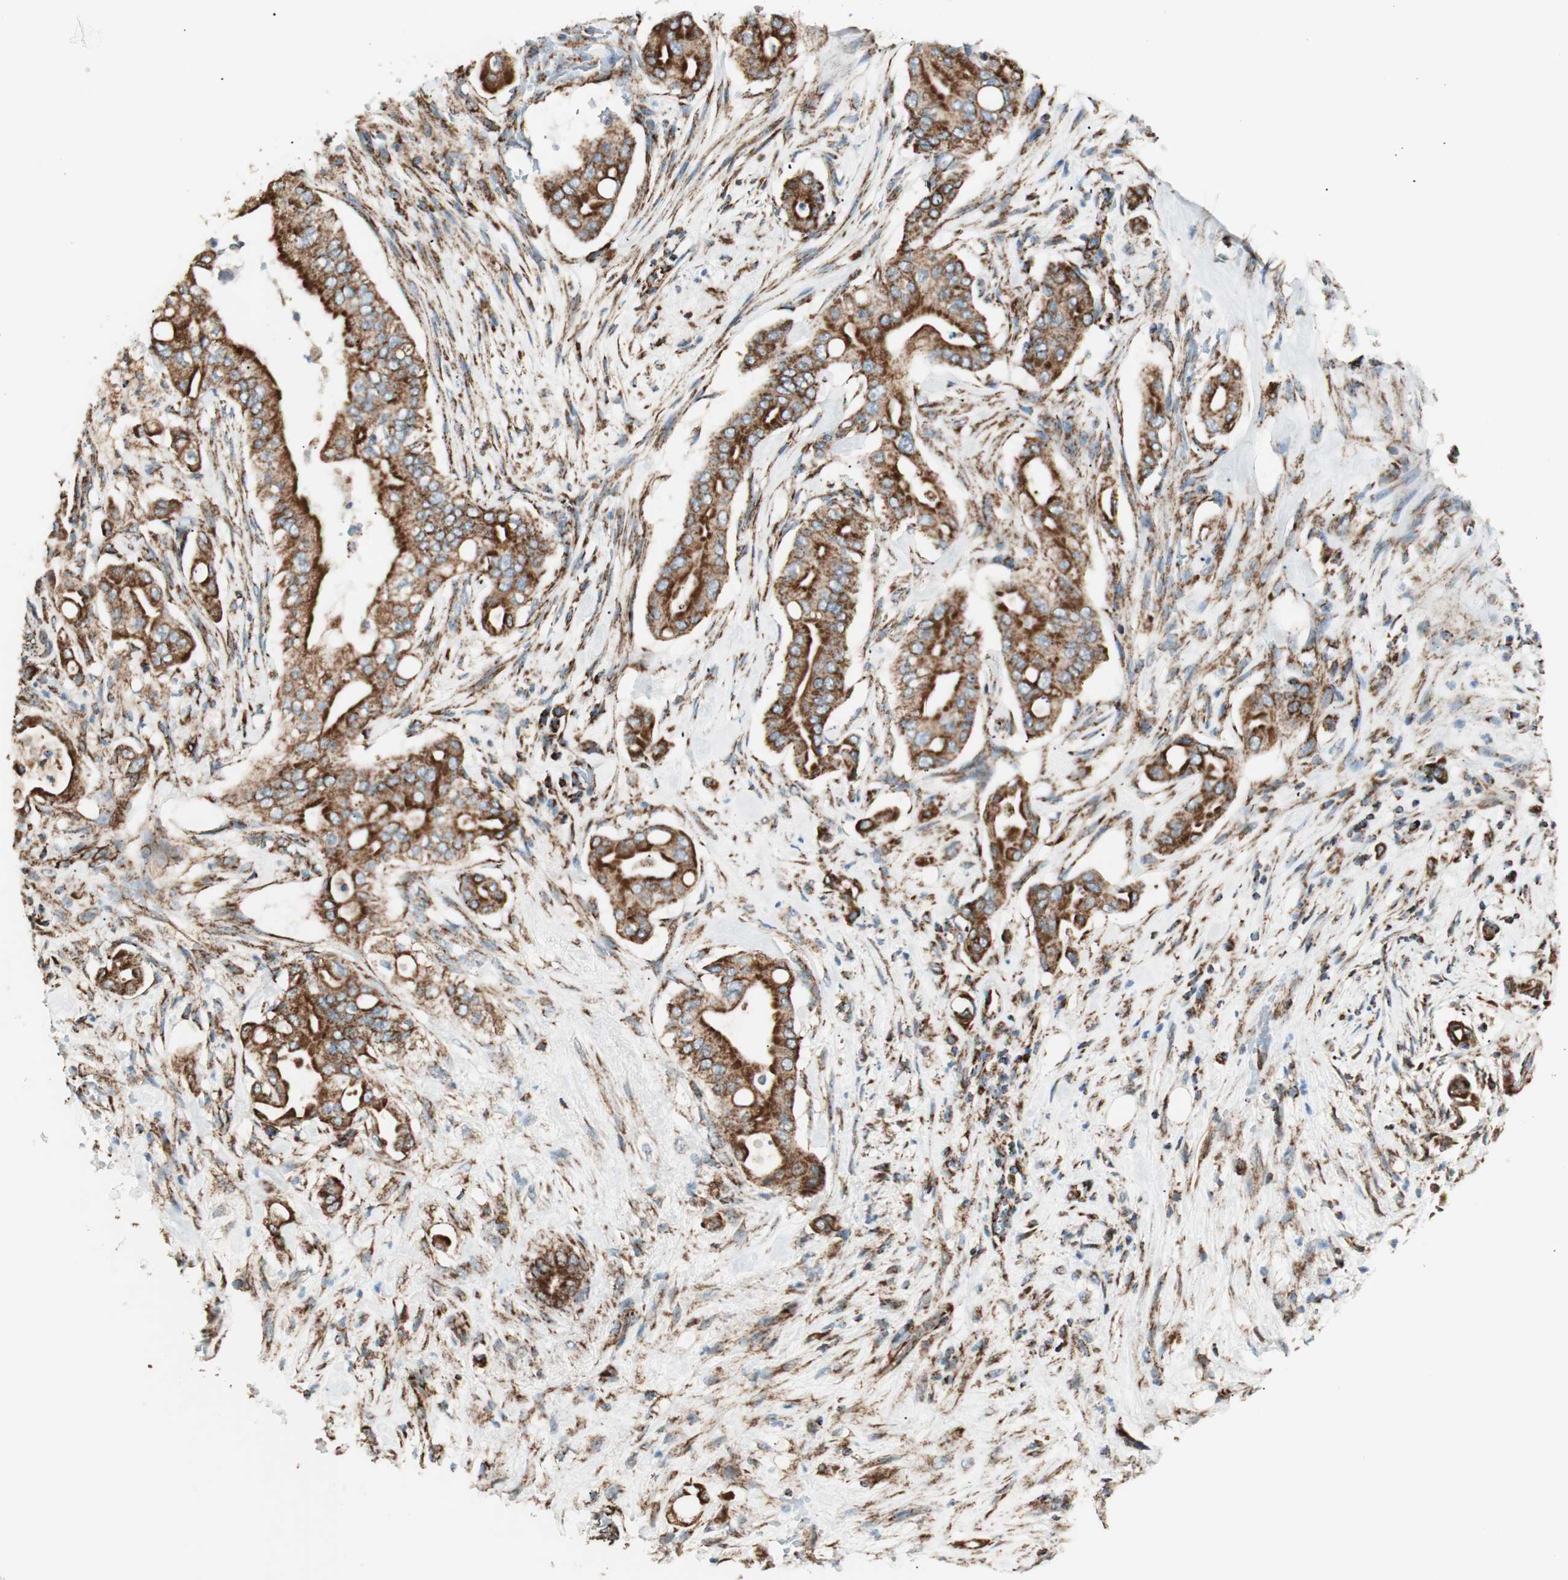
{"staining": {"intensity": "strong", "quantity": ">75%", "location": "cytoplasmic/membranous"}, "tissue": "liver cancer", "cell_type": "Tumor cells", "image_type": "cancer", "snomed": [{"axis": "morphology", "description": "Cholangiocarcinoma"}, {"axis": "topography", "description": "Liver"}], "caption": "Immunohistochemistry (IHC) micrograph of liver cholangiocarcinoma stained for a protein (brown), which demonstrates high levels of strong cytoplasmic/membranous positivity in approximately >75% of tumor cells.", "gene": "TOMM22", "patient": {"sex": "female", "age": 68}}